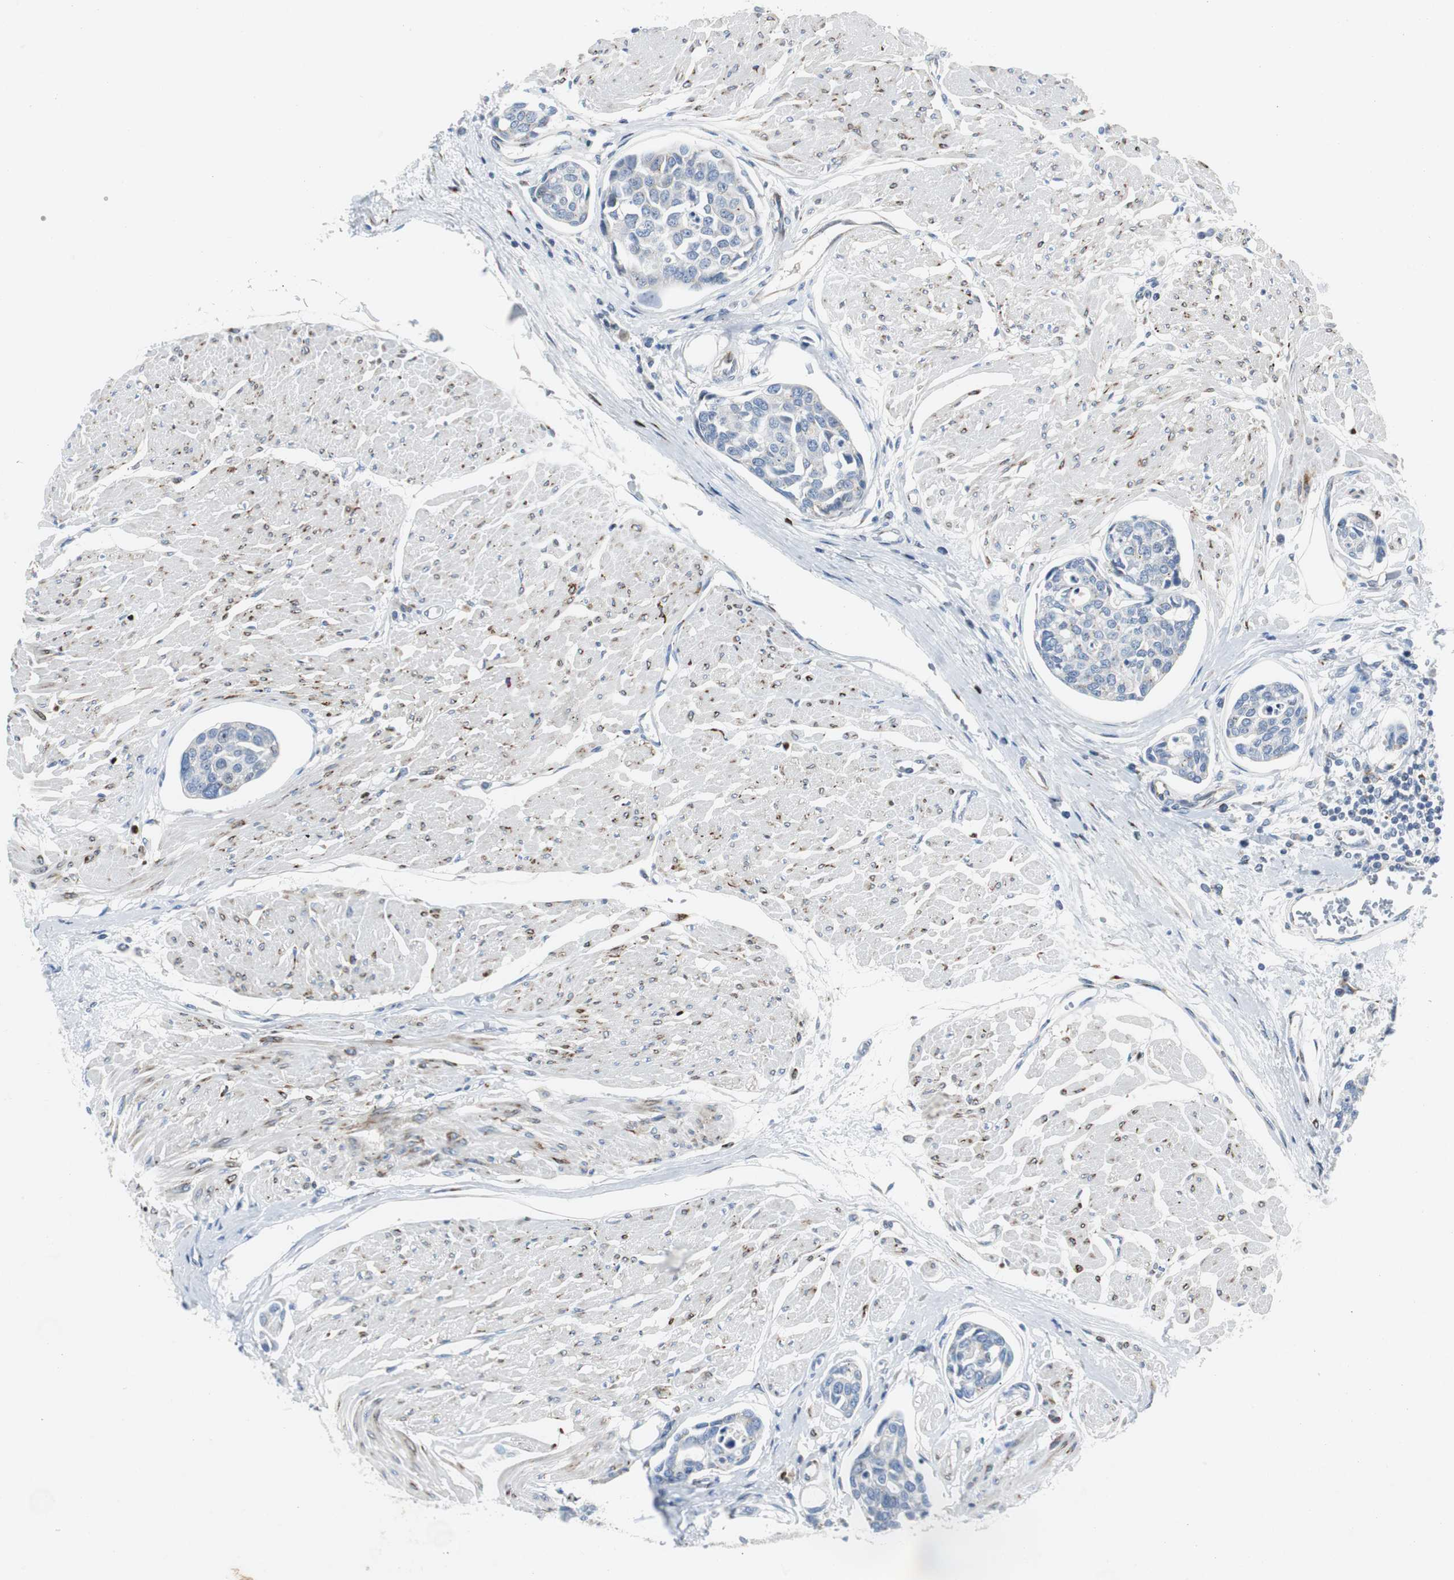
{"staining": {"intensity": "negative", "quantity": "none", "location": "none"}, "tissue": "urothelial cancer", "cell_type": "Tumor cells", "image_type": "cancer", "snomed": [{"axis": "morphology", "description": "Urothelial carcinoma, High grade"}, {"axis": "topography", "description": "Urinary bladder"}], "caption": "Tumor cells show no significant expression in high-grade urothelial carcinoma.", "gene": "BBC3", "patient": {"sex": "male", "age": 78}}